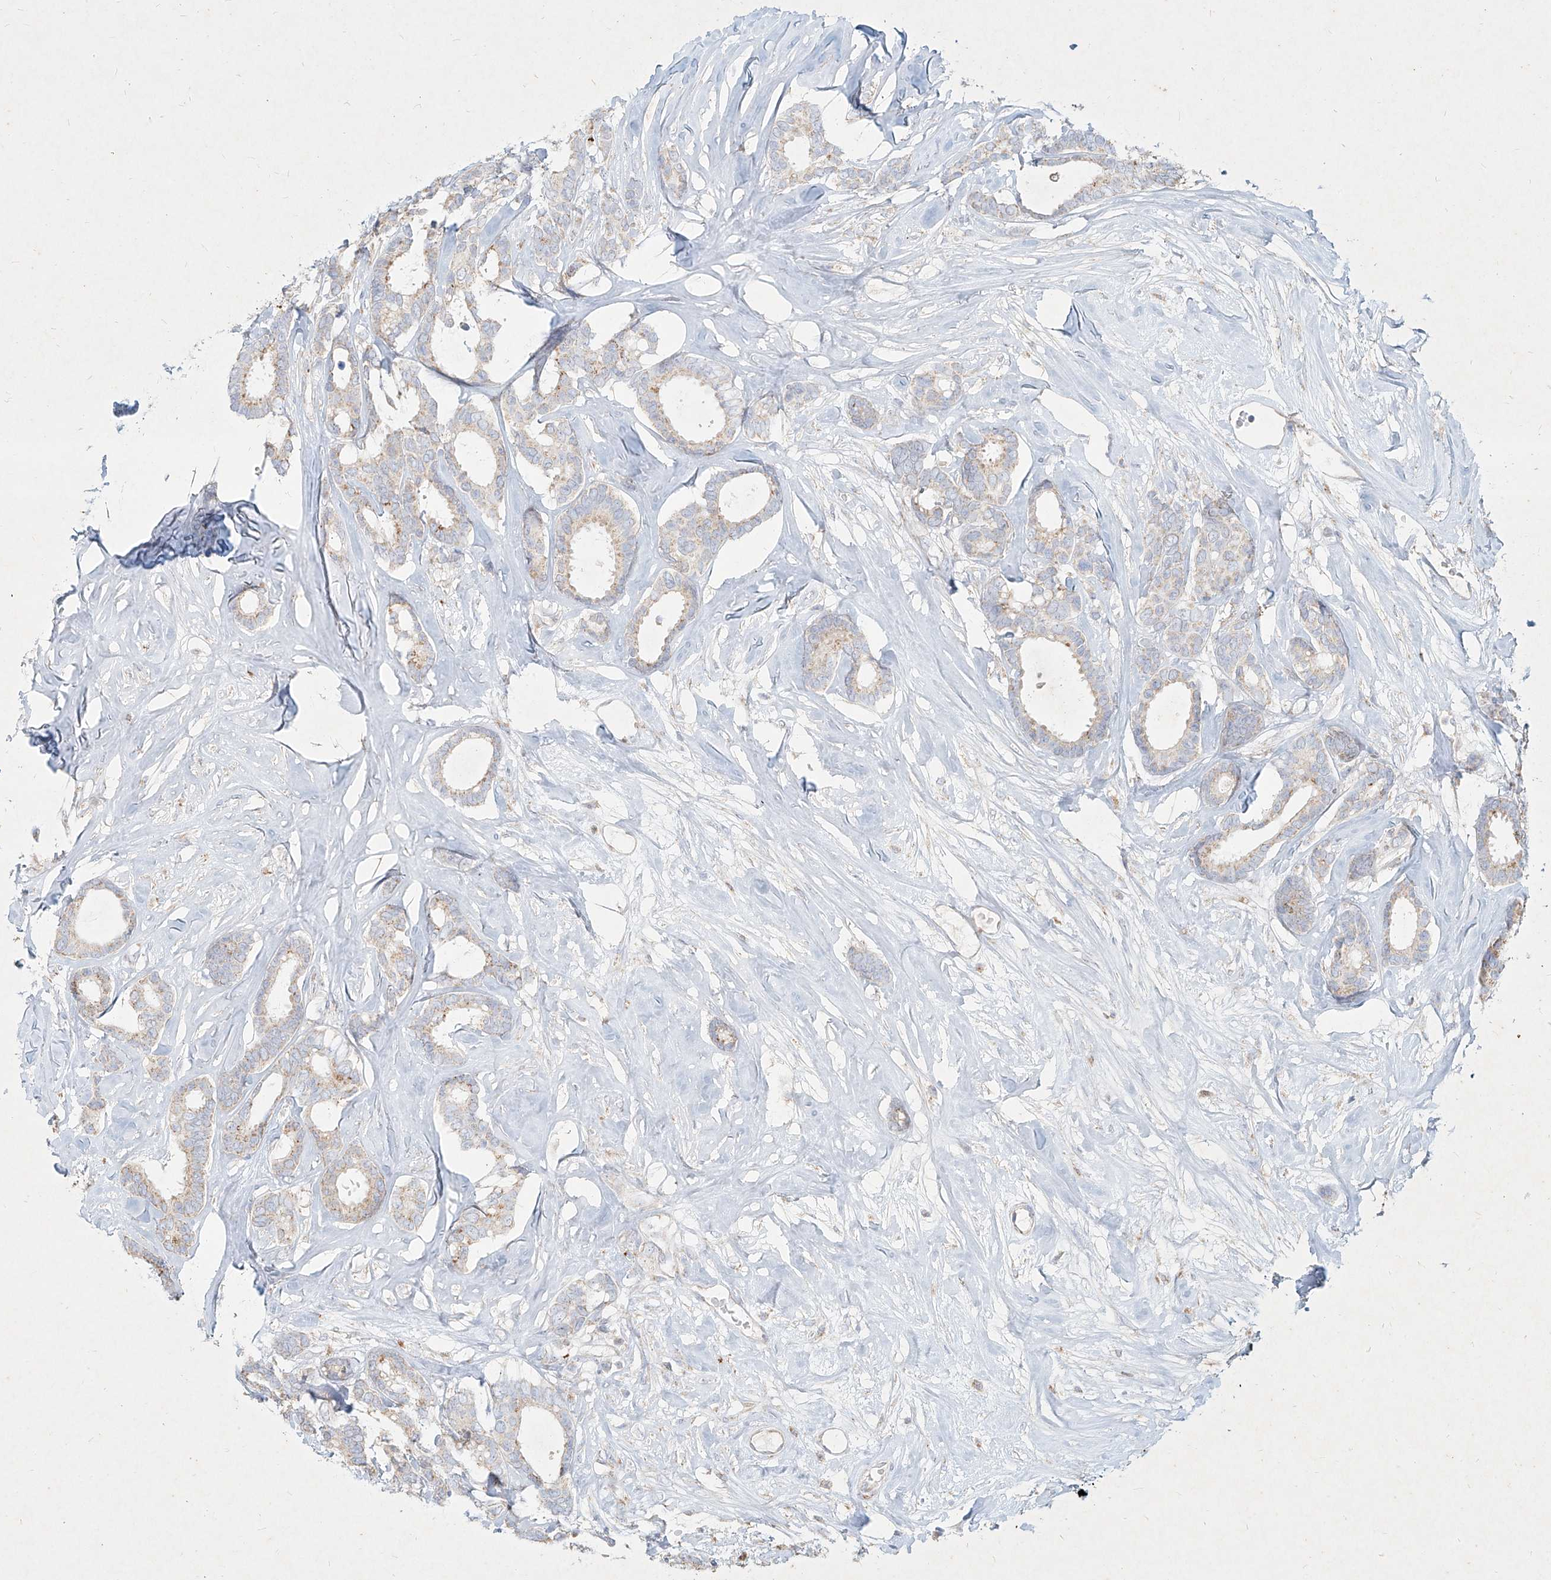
{"staining": {"intensity": "weak", "quantity": "25%-75%", "location": "cytoplasmic/membranous"}, "tissue": "breast cancer", "cell_type": "Tumor cells", "image_type": "cancer", "snomed": [{"axis": "morphology", "description": "Duct carcinoma"}, {"axis": "topography", "description": "Breast"}], "caption": "Immunohistochemistry micrograph of human breast intraductal carcinoma stained for a protein (brown), which exhibits low levels of weak cytoplasmic/membranous expression in approximately 25%-75% of tumor cells.", "gene": "MTX2", "patient": {"sex": "female", "age": 87}}